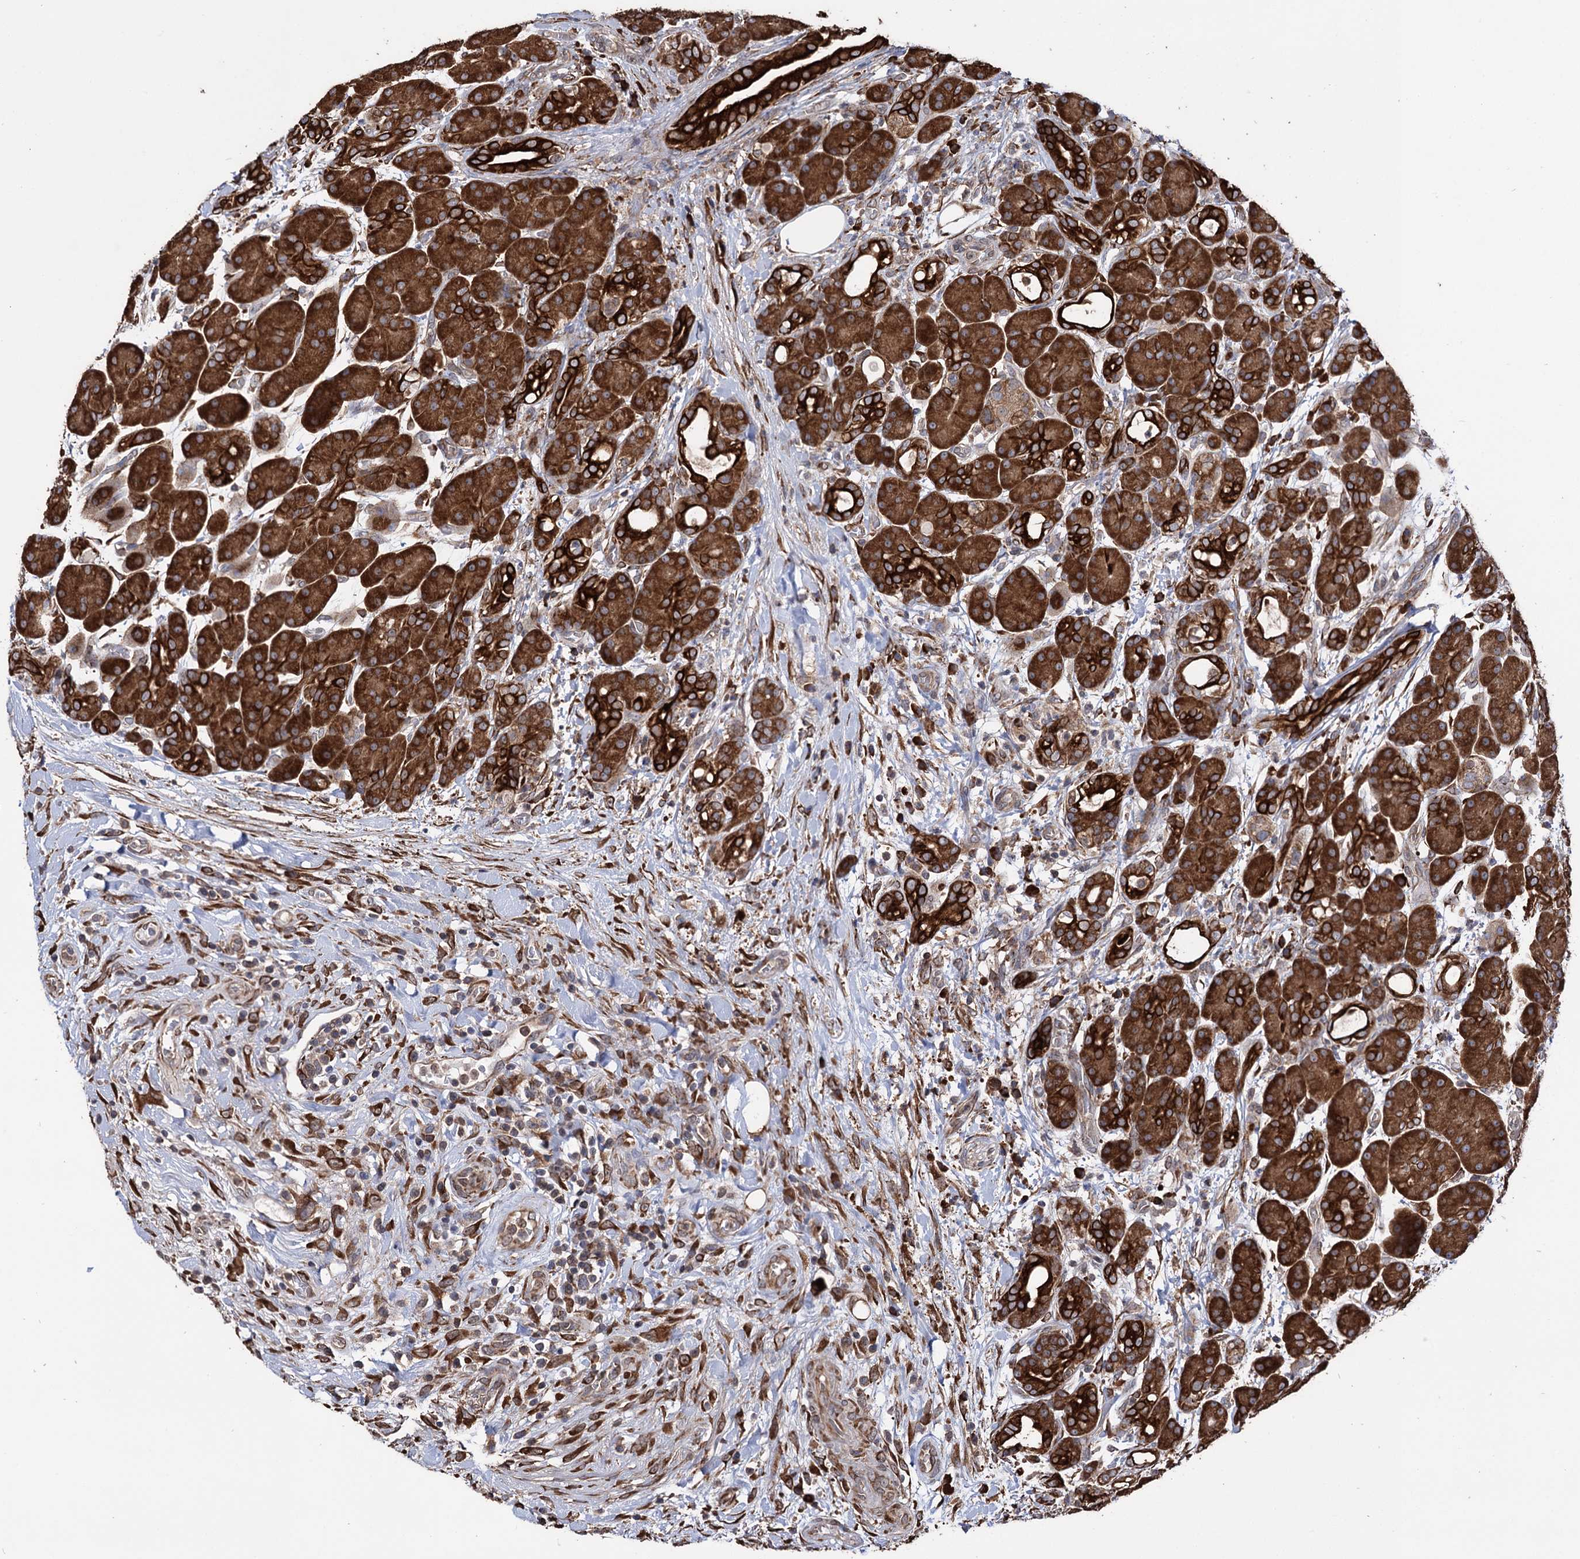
{"staining": {"intensity": "strong", "quantity": ">75%", "location": "cytoplasmic/membranous"}, "tissue": "pancreas", "cell_type": "Exocrine glandular cells", "image_type": "normal", "snomed": [{"axis": "morphology", "description": "Normal tissue, NOS"}, {"axis": "topography", "description": "Pancreas"}], "caption": "Protein staining demonstrates strong cytoplasmic/membranous staining in approximately >75% of exocrine glandular cells in unremarkable pancreas. (DAB (3,3'-diaminobenzidine) IHC with brightfield microscopy, high magnification).", "gene": "CDAN1", "patient": {"sex": "male", "age": 63}}